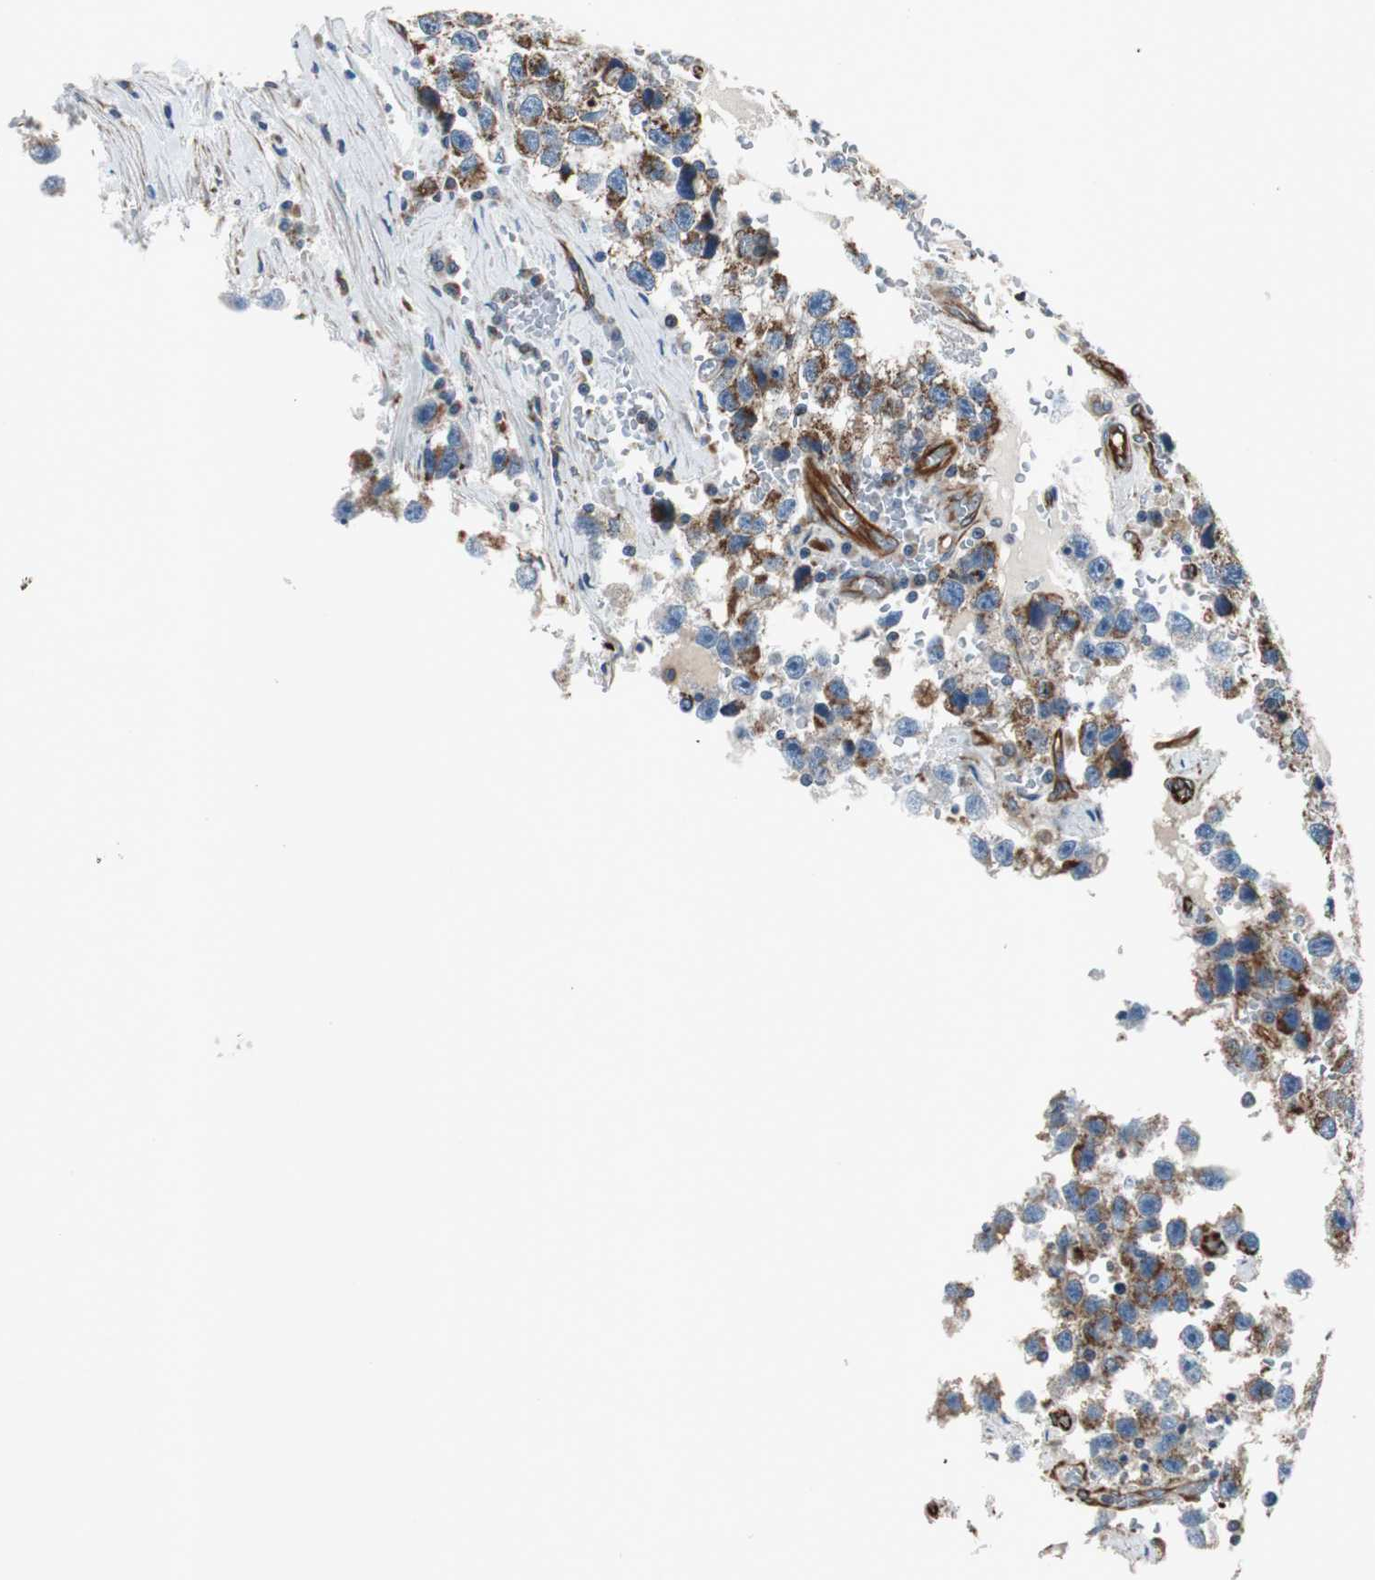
{"staining": {"intensity": "moderate", "quantity": "25%-75%", "location": "cytoplasmic/membranous"}, "tissue": "testis cancer", "cell_type": "Tumor cells", "image_type": "cancer", "snomed": [{"axis": "morphology", "description": "Seminoma, NOS"}, {"axis": "topography", "description": "Testis"}], "caption": "A micrograph showing moderate cytoplasmic/membranous expression in approximately 25%-75% of tumor cells in seminoma (testis), as visualized by brown immunohistochemical staining.", "gene": "SRCIN1", "patient": {"sex": "male", "age": 33}}